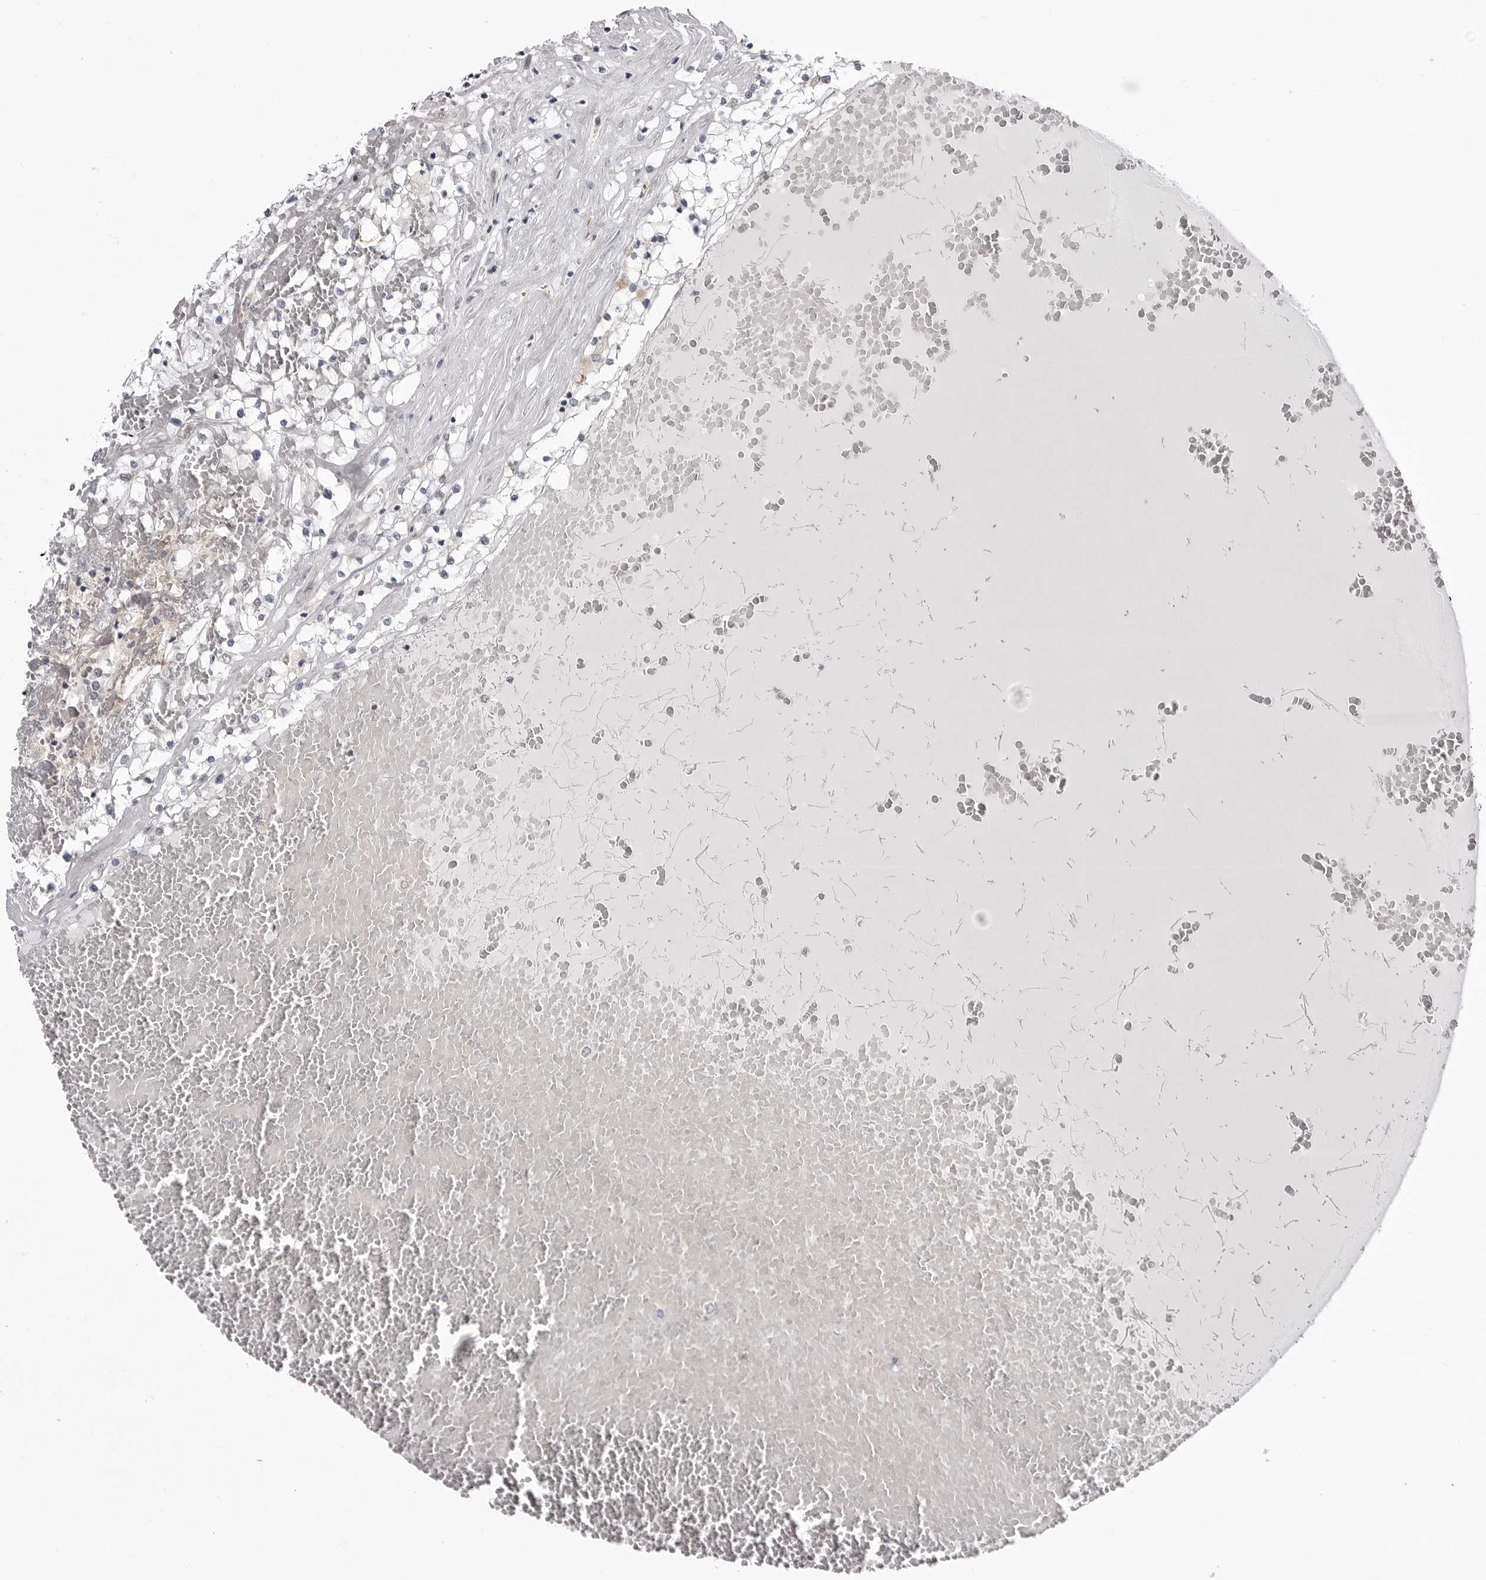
{"staining": {"intensity": "negative", "quantity": "none", "location": "none"}, "tissue": "renal cancer", "cell_type": "Tumor cells", "image_type": "cancer", "snomed": [{"axis": "morphology", "description": "Normal tissue, NOS"}, {"axis": "morphology", "description": "Adenocarcinoma, NOS"}, {"axis": "topography", "description": "Kidney"}], "caption": "Image shows no significant protein expression in tumor cells of renal adenocarcinoma. The staining was performed using DAB (3,3'-diaminobenzidine) to visualize the protein expression in brown, while the nuclei were stained in blue with hematoxylin (Magnification: 20x).", "gene": "CCDC18", "patient": {"sex": "male", "age": 68}}